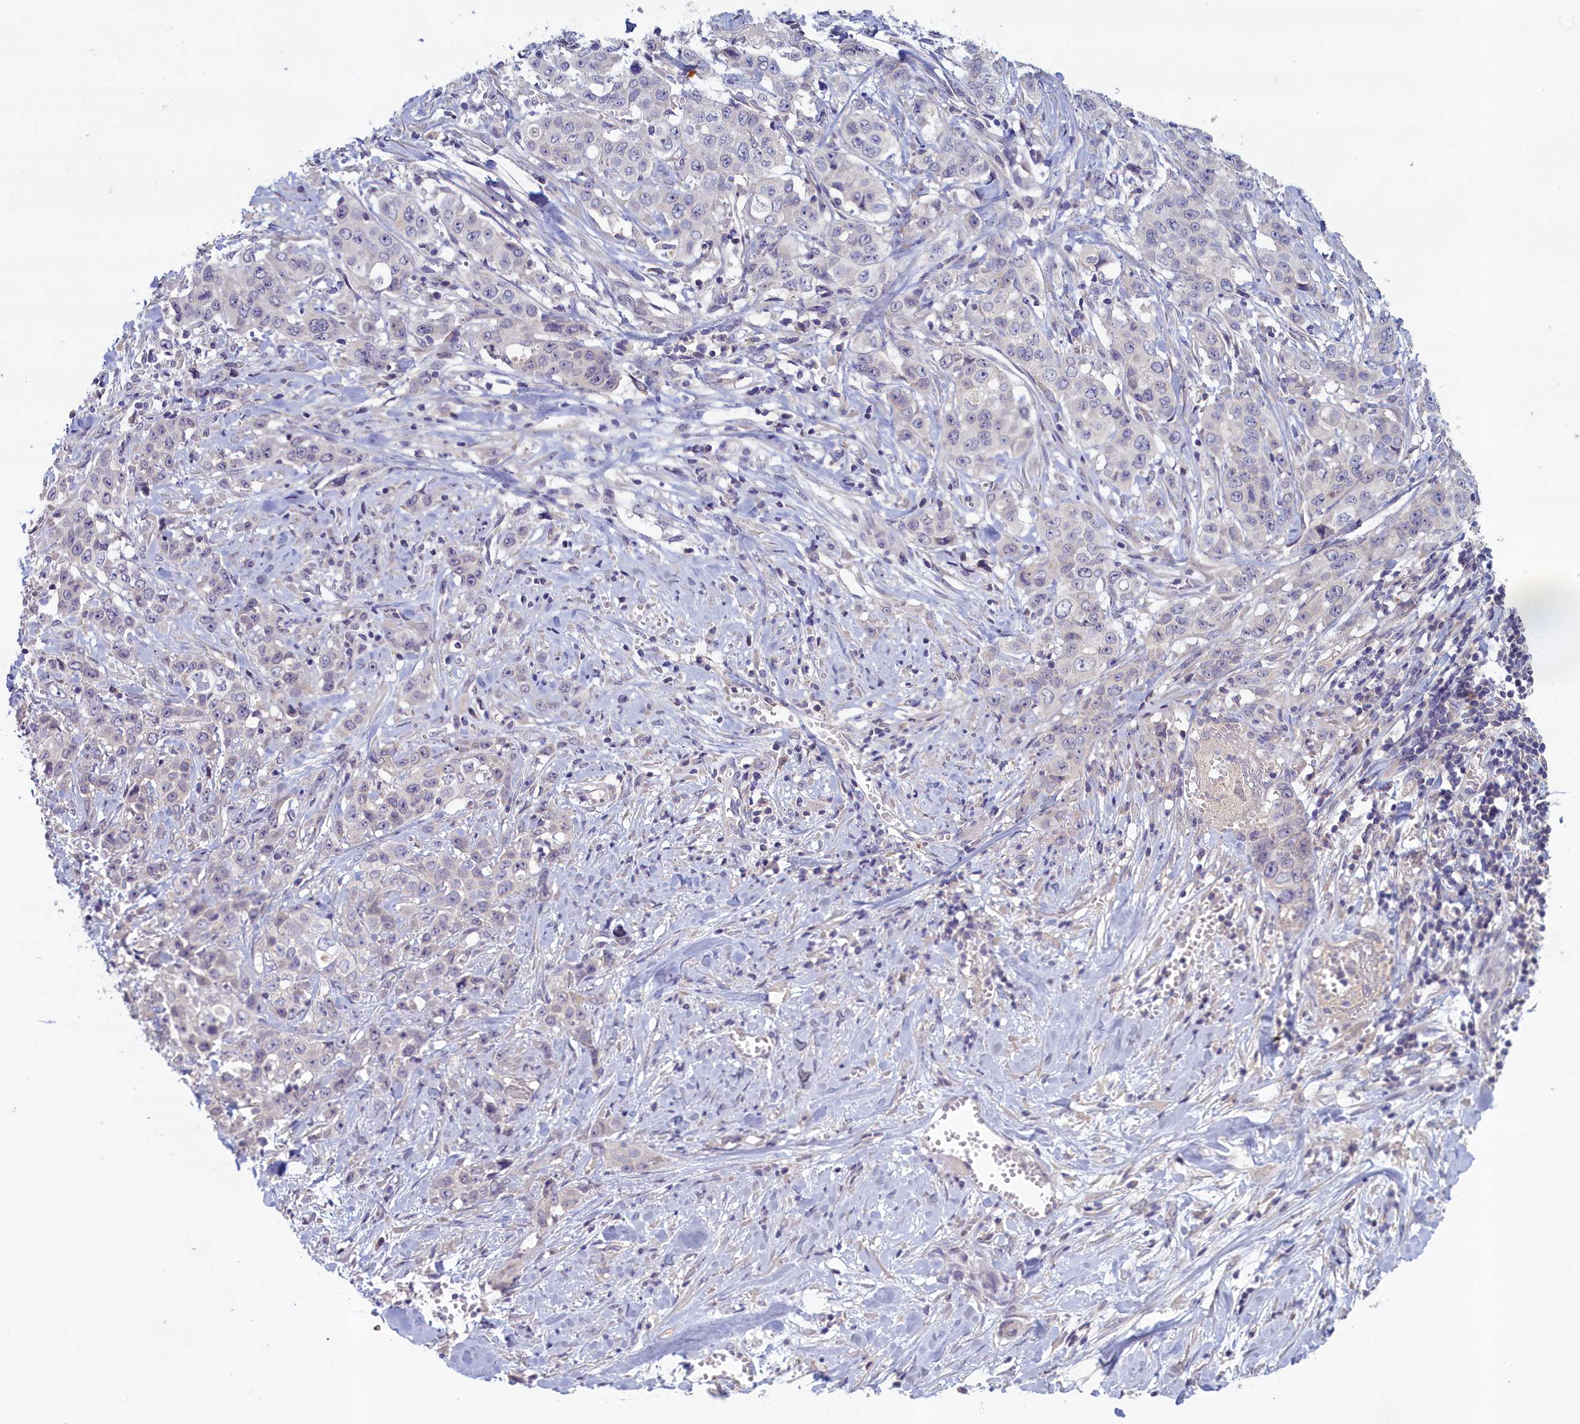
{"staining": {"intensity": "negative", "quantity": "none", "location": "none"}, "tissue": "stomach cancer", "cell_type": "Tumor cells", "image_type": "cancer", "snomed": [{"axis": "morphology", "description": "Adenocarcinoma, NOS"}, {"axis": "topography", "description": "Stomach, upper"}], "caption": "DAB (3,3'-diaminobenzidine) immunohistochemical staining of human stomach cancer exhibits no significant positivity in tumor cells.", "gene": "ATF7IP2", "patient": {"sex": "male", "age": 62}}